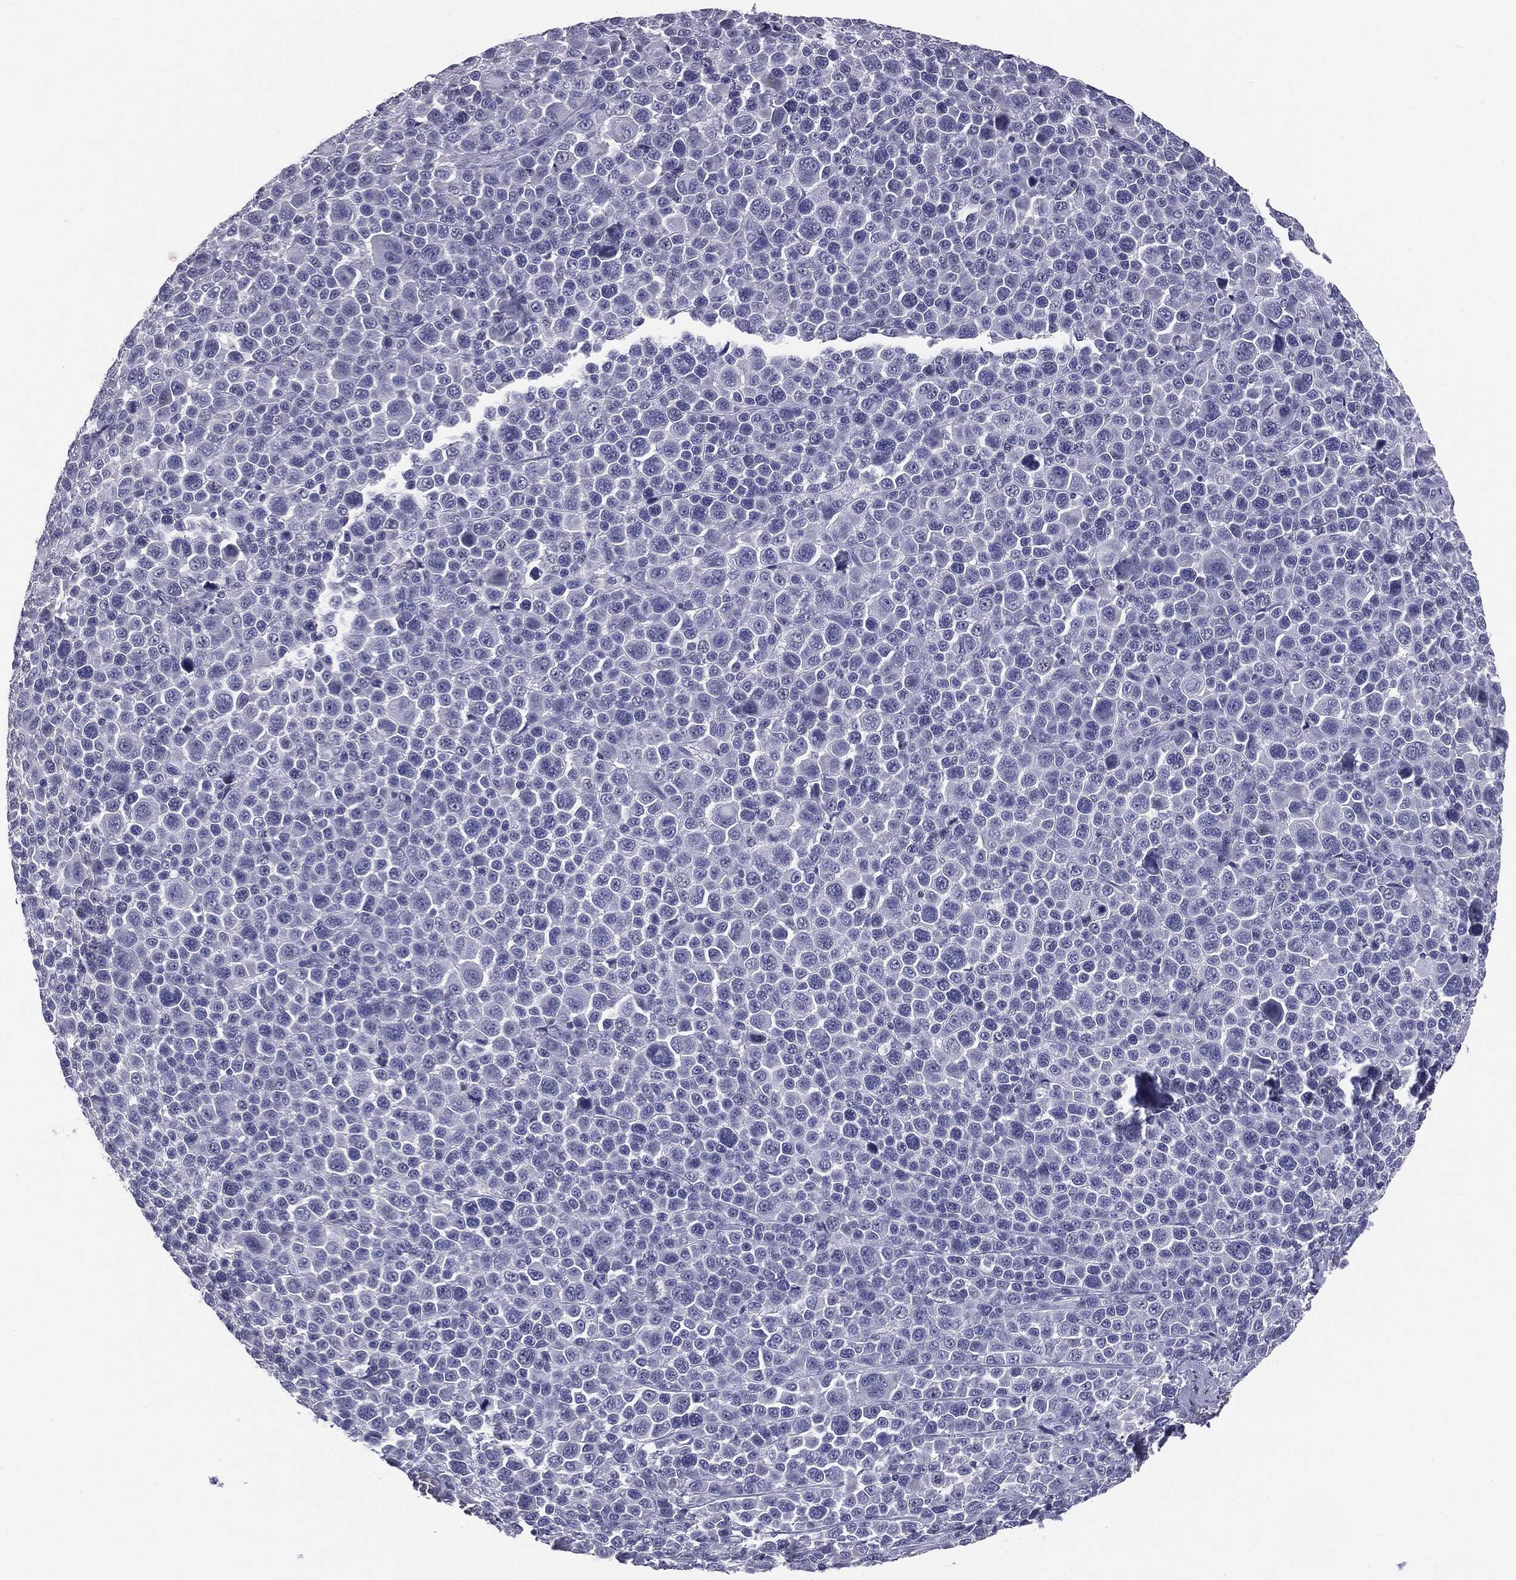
{"staining": {"intensity": "negative", "quantity": "none", "location": "none"}, "tissue": "melanoma", "cell_type": "Tumor cells", "image_type": "cancer", "snomed": [{"axis": "morphology", "description": "Malignant melanoma, NOS"}, {"axis": "topography", "description": "Skin"}], "caption": "High magnification brightfield microscopy of malignant melanoma stained with DAB (3,3'-diaminobenzidine) (brown) and counterstained with hematoxylin (blue): tumor cells show no significant expression.", "gene": "SERPINB4", "patient": {"sex": "female", "age": 57}}